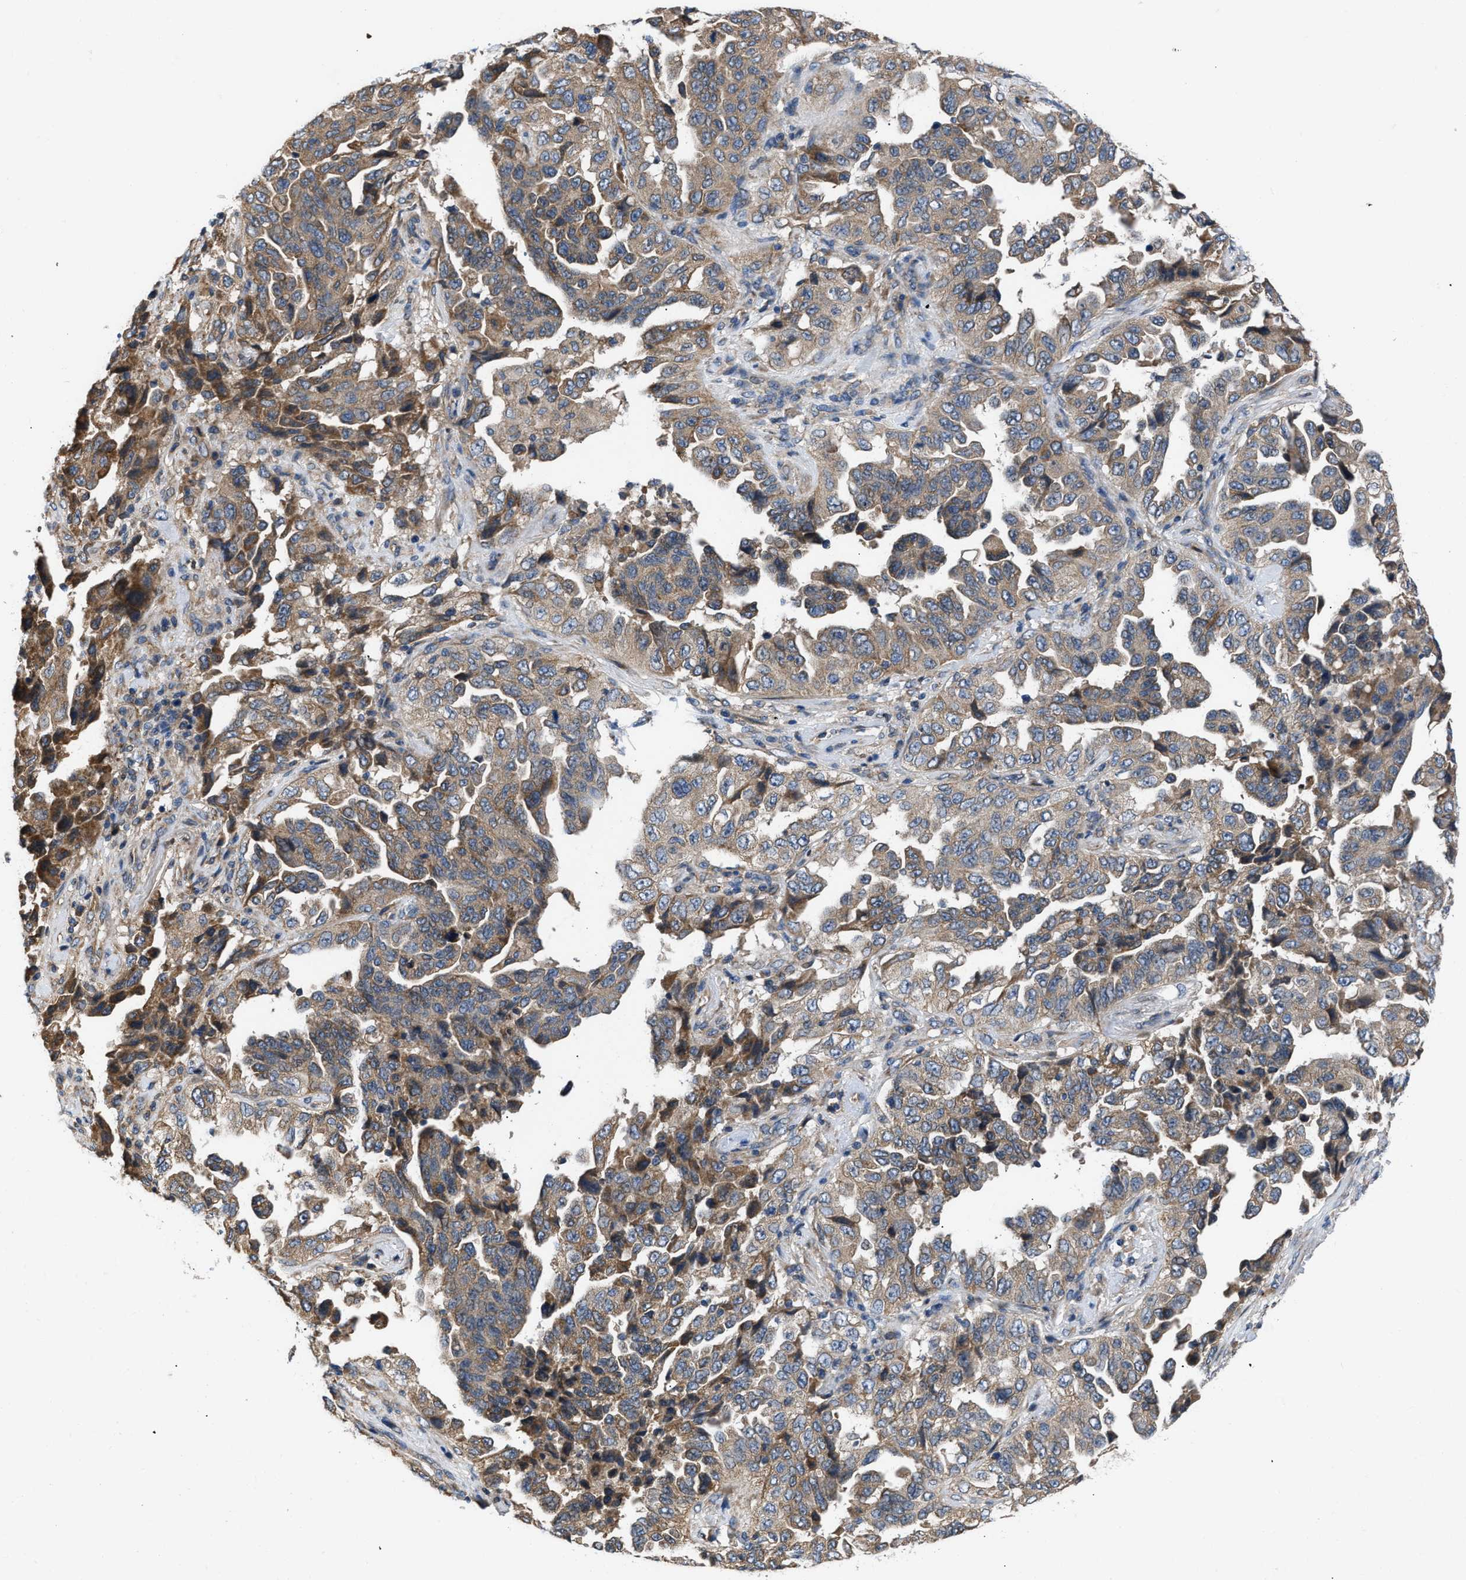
{"staining": {"intensity": "moderate", "quantity": ">75%", "location": "cytoplasmic/membranous"}, "tissue": "lung cancer", "cell_type": "Tumor cells", "image_type": "cancer", "snomed": [{"axis": "morphology", "description": "Adenocarcinoma, NOS"}, {"axis": "topography", "description": "Lung"}], "caption": "An IHC image of neoplastic tissue is shown. Protein staining in brown shows moderate cytoplasmic/membranous positivity in lung cancer (adenocarcinoma) within tumor cells.", "gene": "CEP128", "patient": {"sex": "female", "age": 51}}